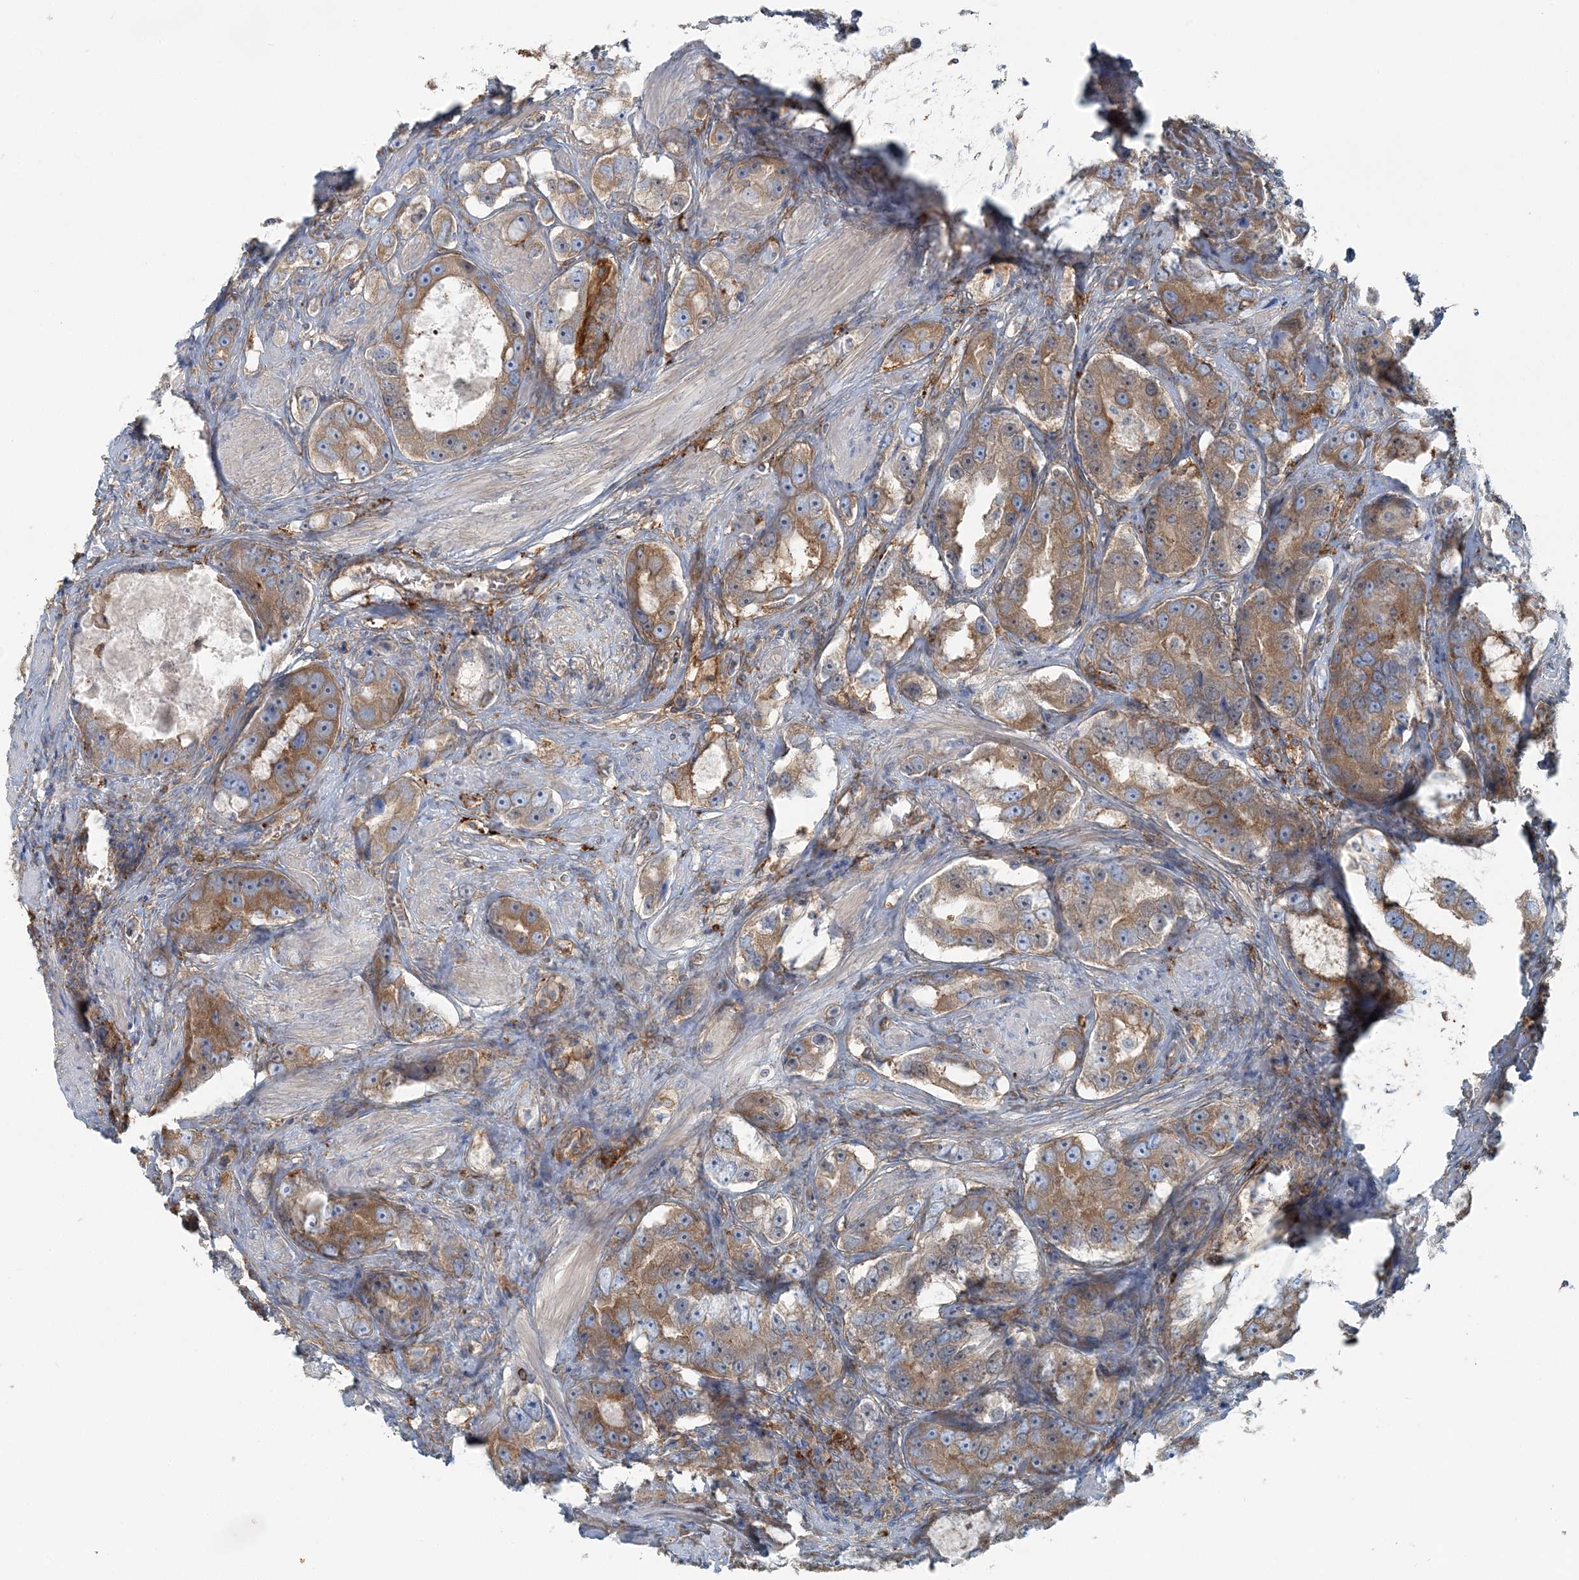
{"staining": {"intensity": "moderate", "quantity": ">75%", "location": "cytoplasmic/membranous"}, "tissue": "prostate cancer", "cell_type": "Tumor cells", "image_type": "cancer", "snomed": [{"axis": "morphology", "description": "Adenocarcinoma, High grade"}, {"axis": "topography", "description": "Prostate"}], "caption": "Tumor cells reveal medium levels of moderate cytoplasmic/membranous staining in approximately >75% of cells in human prostate cancer (adenocarcinoma (high-grade)). The staining was performed using DAB to visualize the protein expression in brown, while the nuclei were stained in blue with hematoxylin (Magnification: 20x).", "gene": "SNX2", "patient": {"sex": "male", "age": 63}}